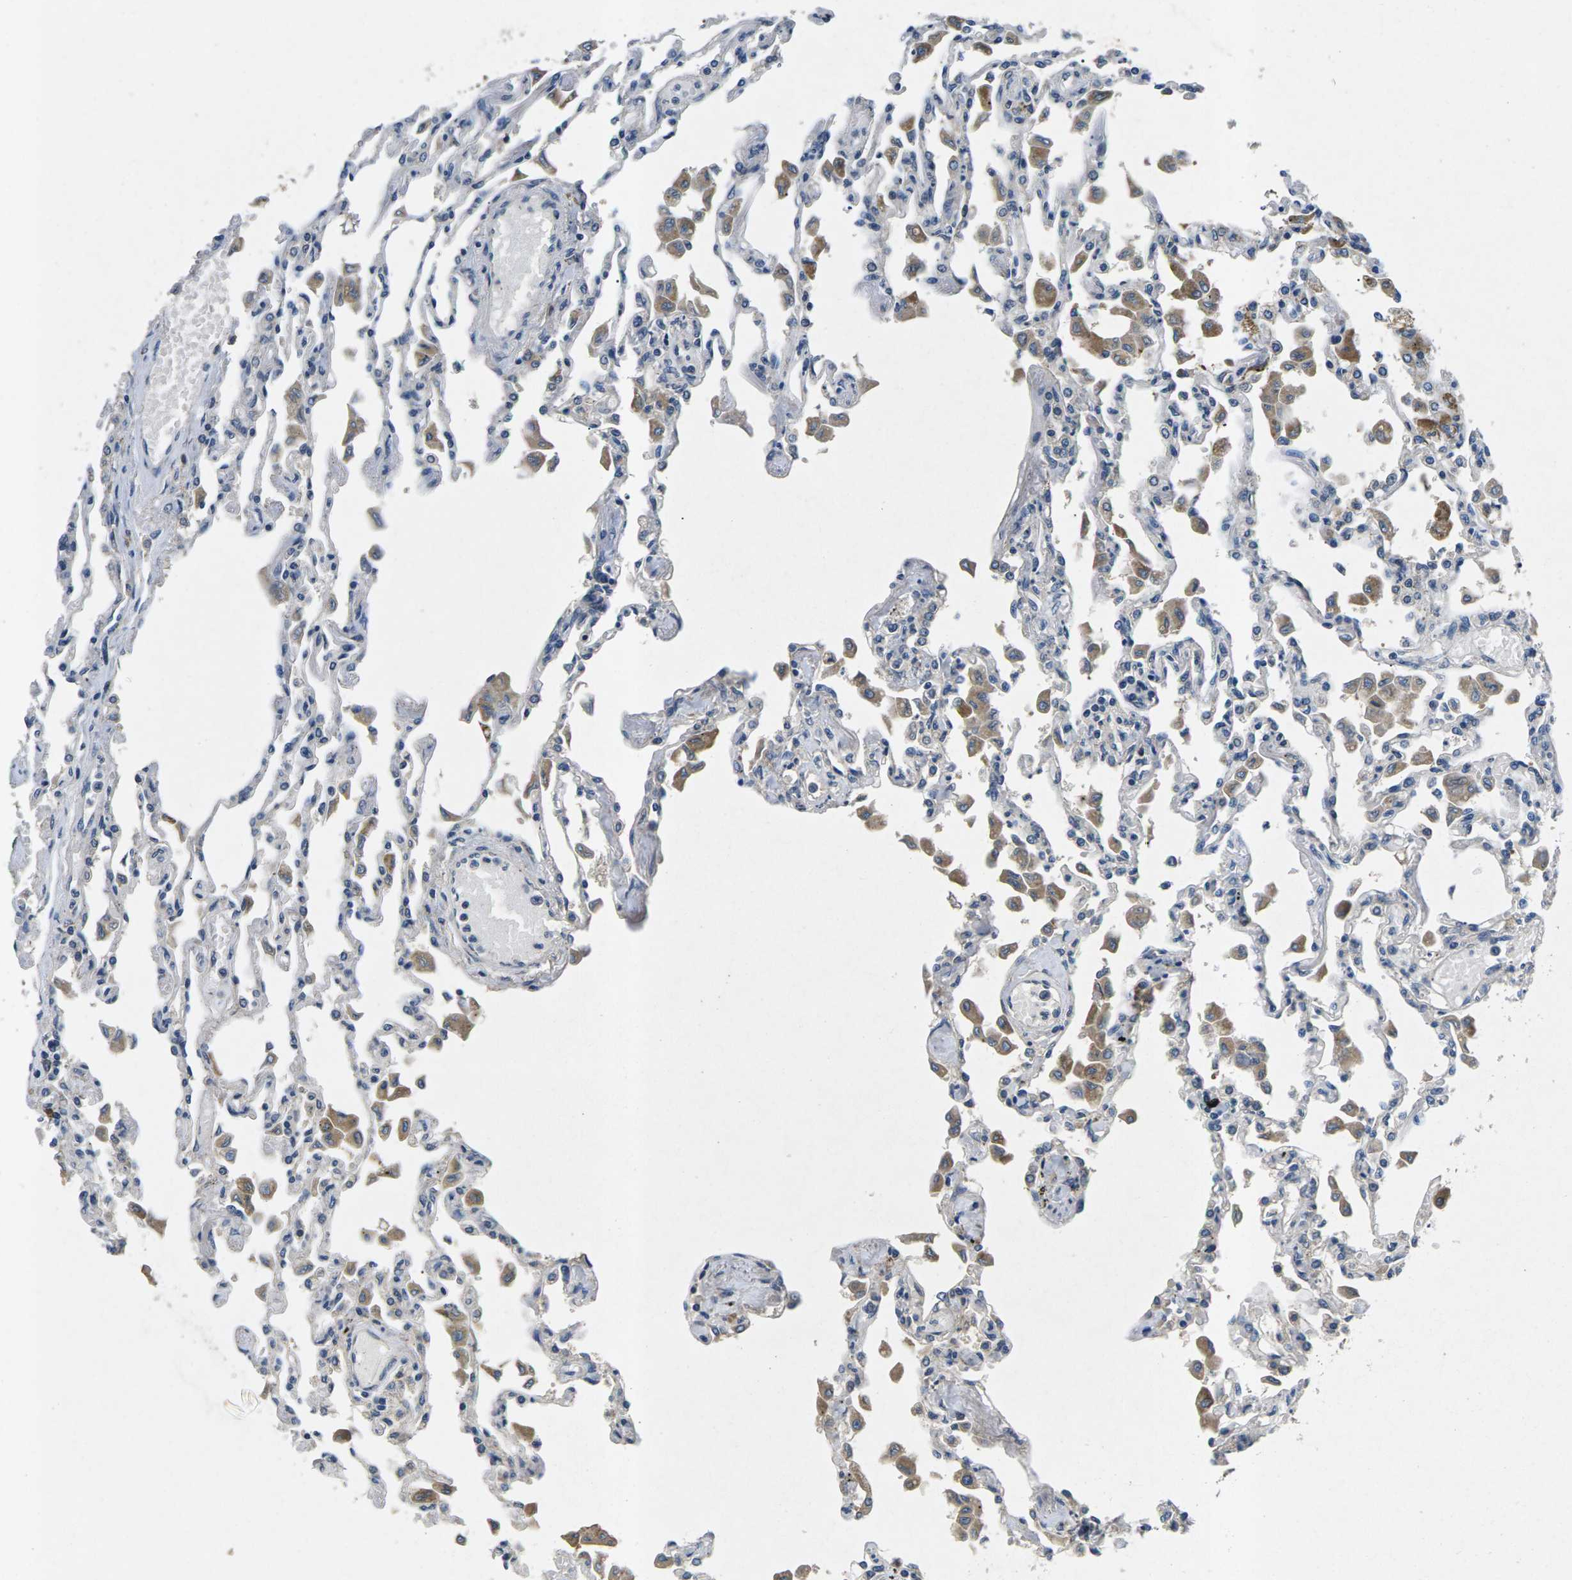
{"staining": {"intensity": "negative", "quantity": "none", "location": "none"}, "tissue": "lung", "cell_type": "Alveolar cells", "image_type": "normal", "snomed": [{"axis": "morphology", "description": "Normal tissue, NOS"}, {"axis": "topography", "description": "Bronchus"}, {"axis": "topography", "description": "Lung"}], "caption": "The photomicrograph demonstrates no significant staining in alveolar cells of lung. (Immunohistochemistry (ihc), brightfield microscopy, high magnification).", "gene": "ERGIC3", "patient": {"sex": "female", "age": 49}}